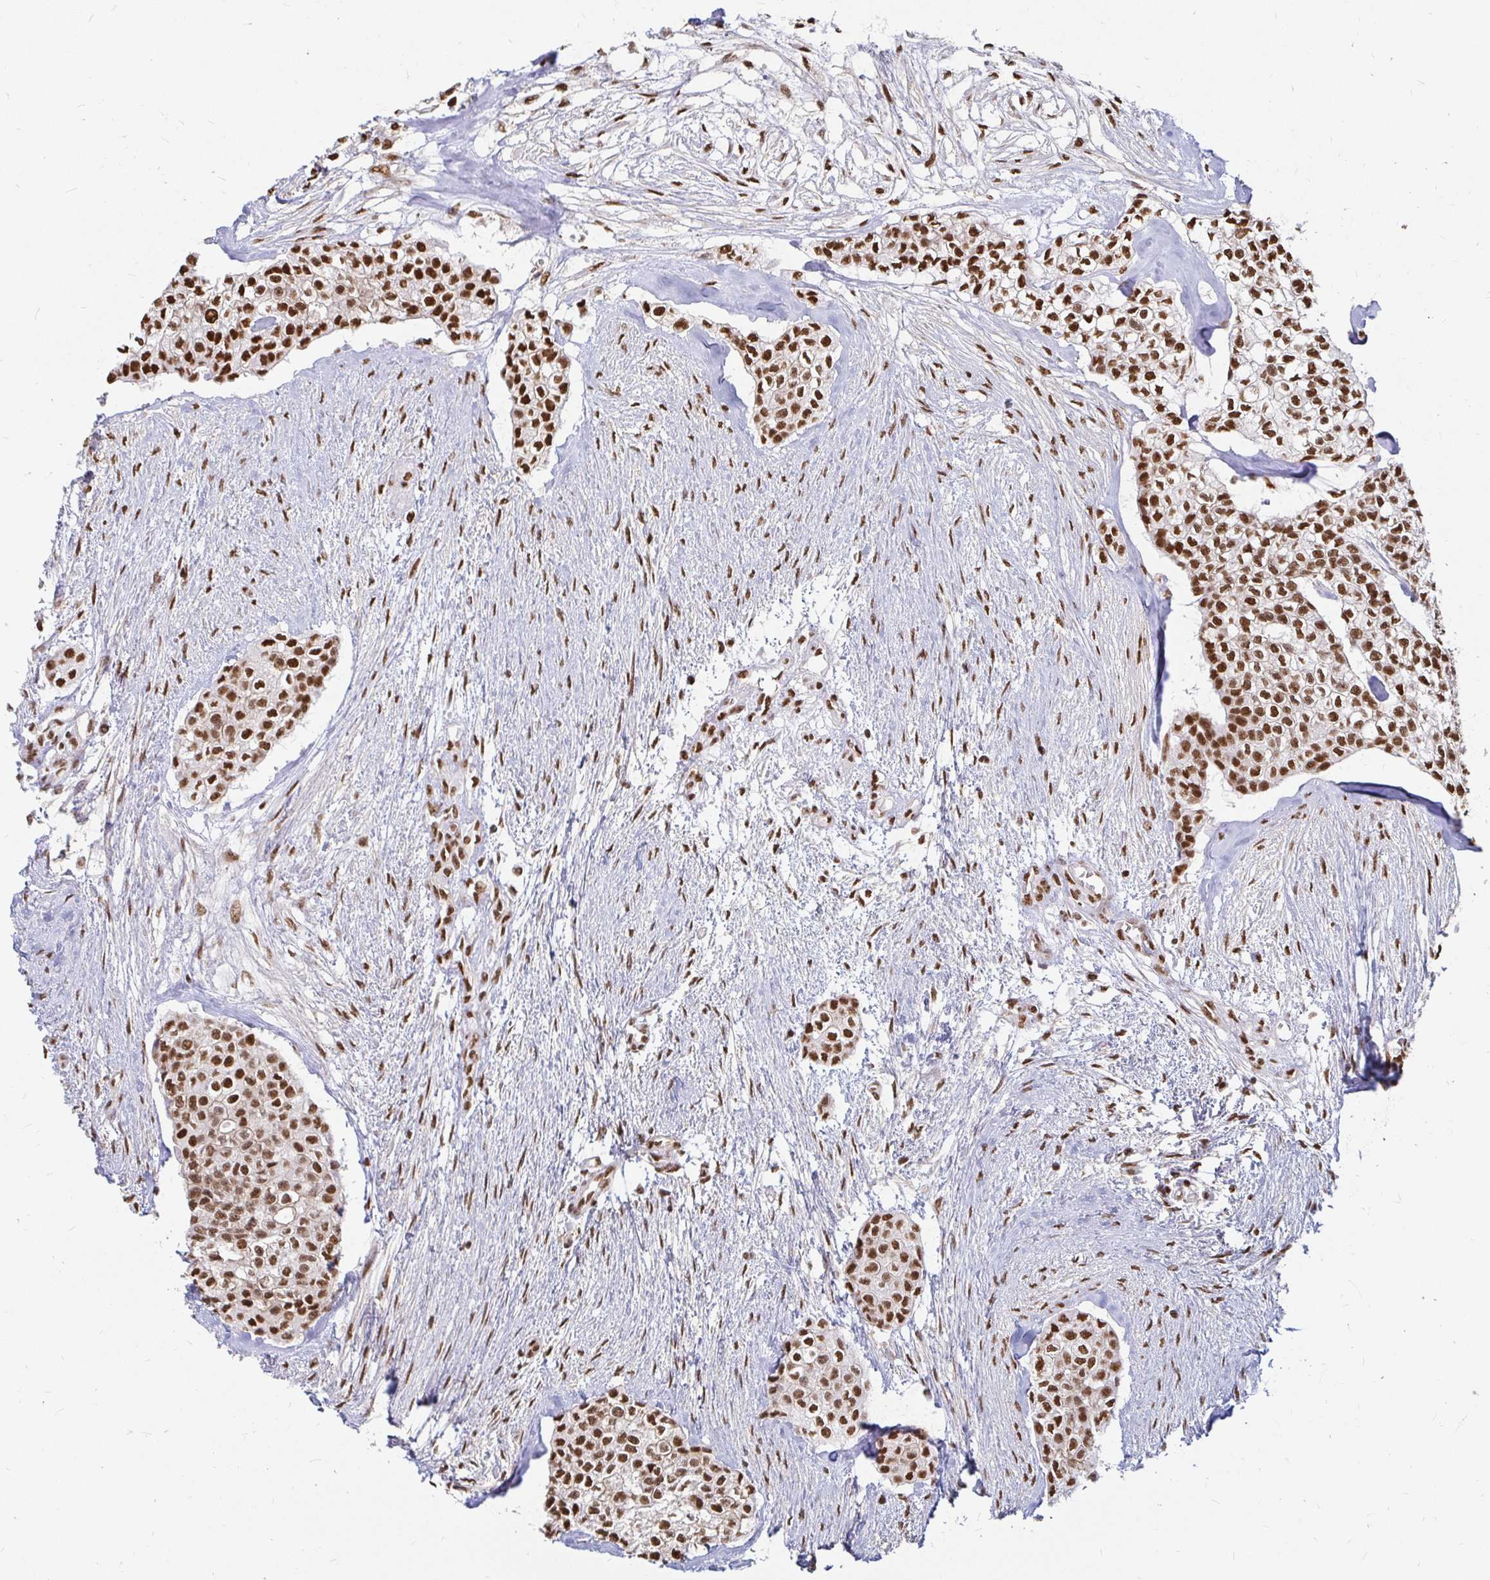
{"staining": {"intensity": "strong", "quantity": ">75%", "location": "nuclear"}, "tissue": "head and neck cancer", "cell_type": "Tumor cells", "image_type": "cancer", "snomed": [{"axis": "morphology", "description": "Adenocarcinoma, NOS"}, {"axis": "topography", "description": "Head-Neck"}], "caption": "Immunohistochemical staining of head and neck cancer (adenocarcinoma) exhibits high levels of strong nuclear positivity in about >75% of tumor cells. The staining was performed using DAB, with brown indicating positive protein expression. Nuclei are stained blue with hematoxylin.", "gene": "HNRNPU", "patient": {"sex": "male", "age": 81}}